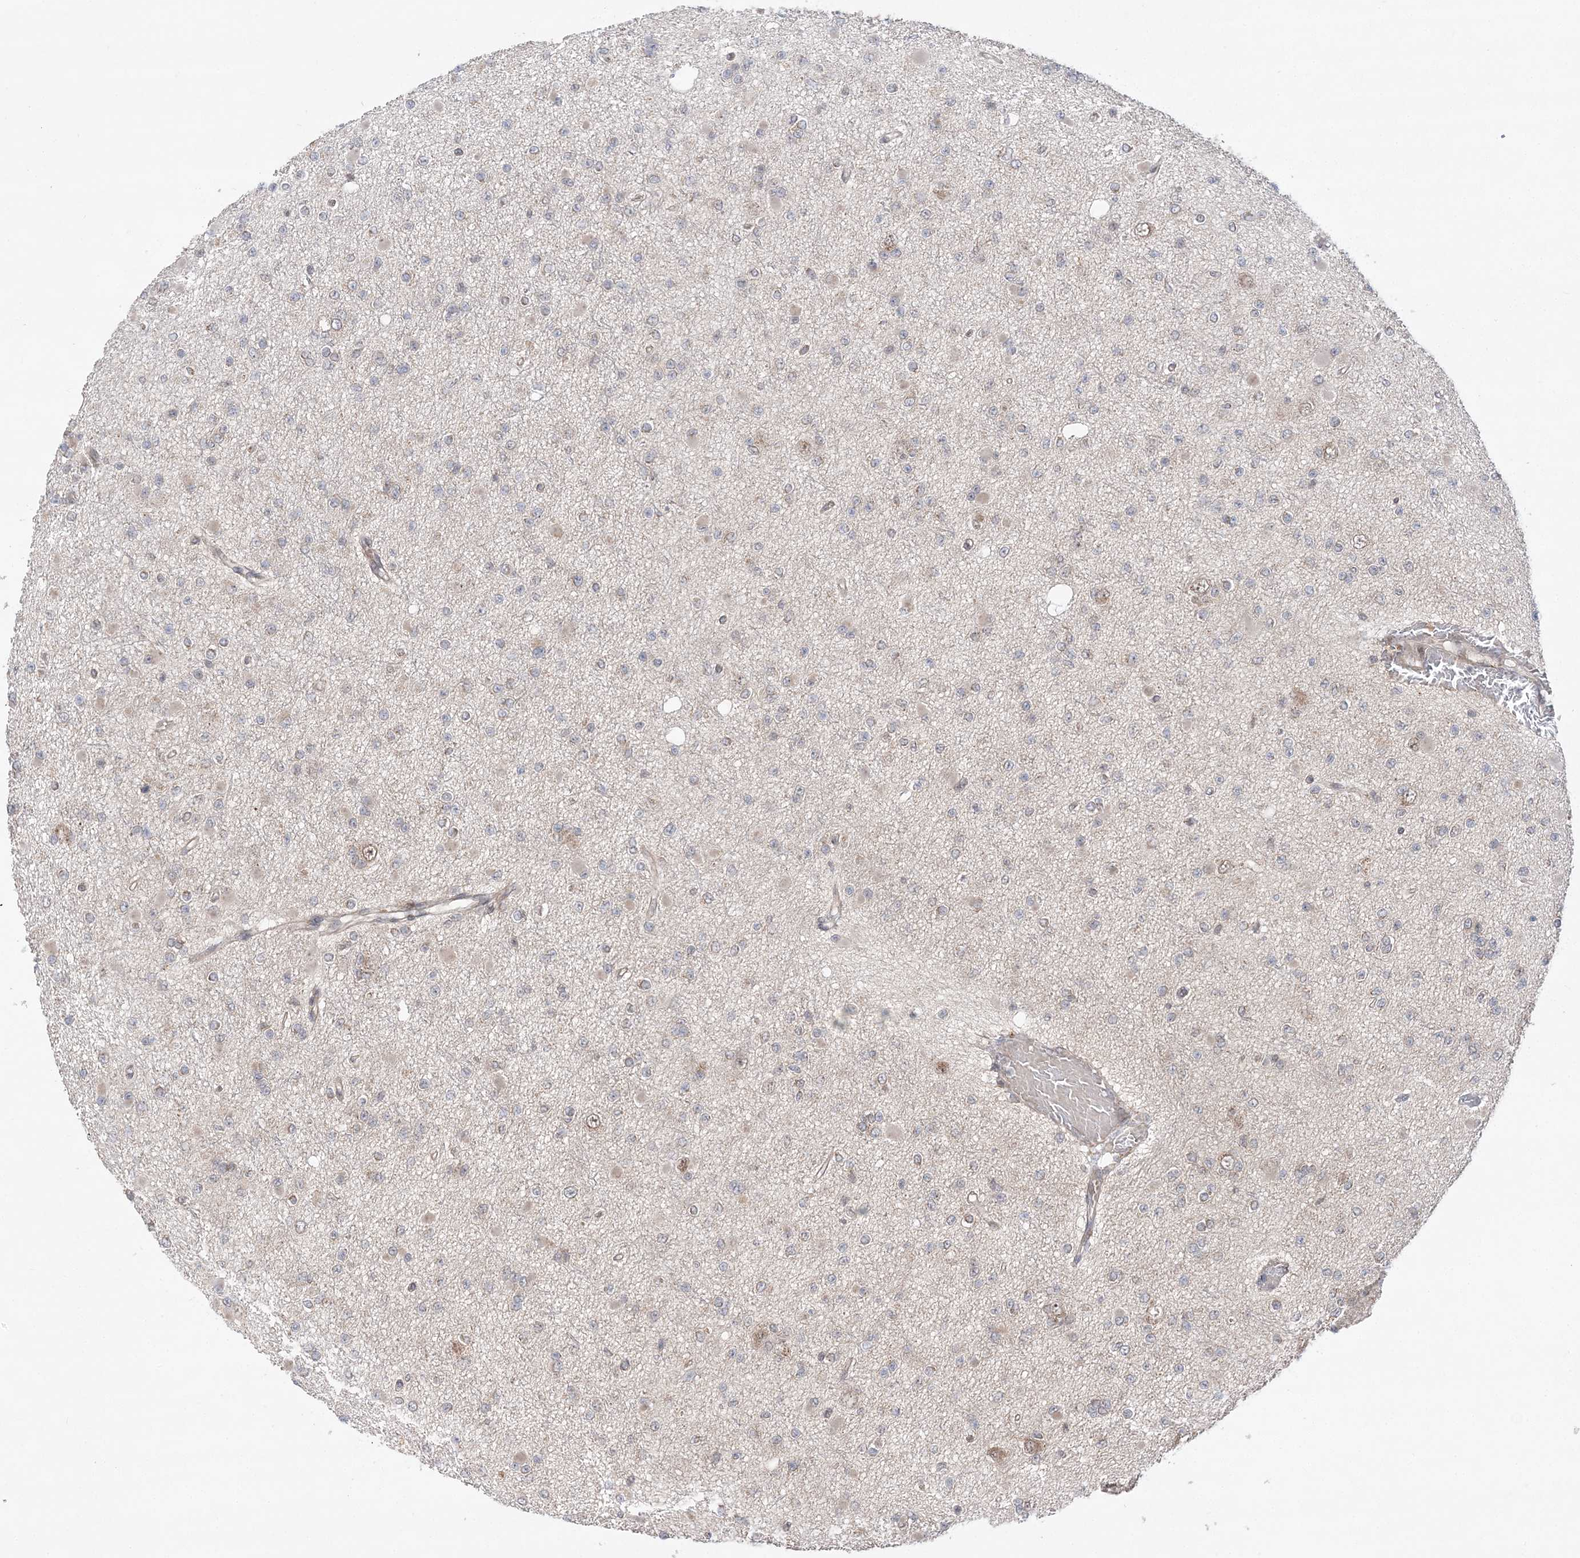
{"staining": {"intensity": "negative", "quantity": "none", "location": "none"}, "tissue": "glioma", "cell_type": "Tumor cells", "image_type": "cancer", "snomed": [{"axis": "morphology", "description": "Glioma, malignant, Low grade"}, {"axis": "topography", "description": "Brain"}], "caption": "A histopathology image of glioma stained for a protein exhibits no brown staining in tumor cells.", "gene": "ANAPC15", "patient": {"sex": "female", "age": 22}}